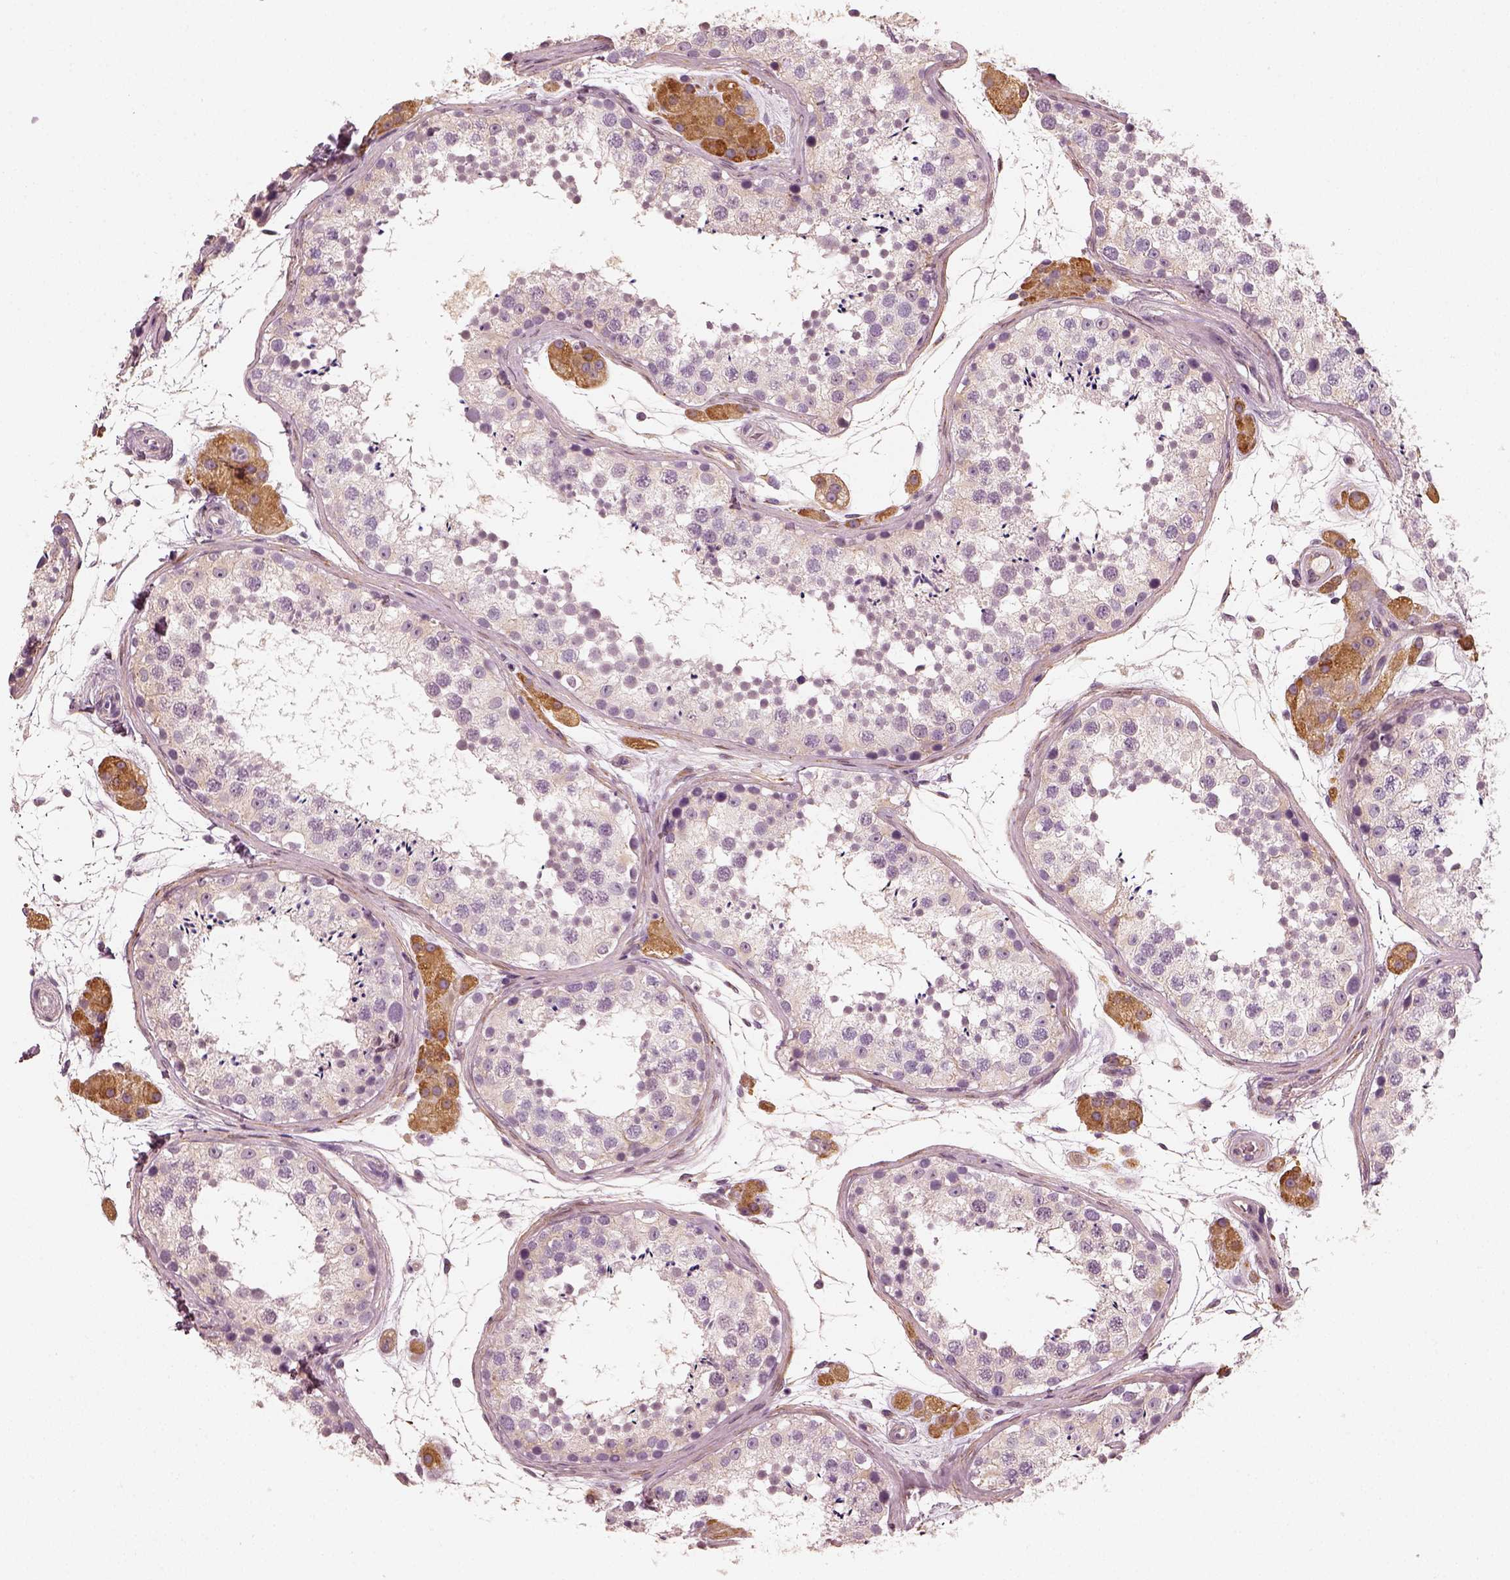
{"staining": {"intensity": "negative", "quantity": "none", "location": "none"}, "tissue": "testis", "cell_type": "Cells in seminiferous ducts", "image_type": "normal", "snomed": [{"axis": "morphology", "description": "Normal tissue, NOS"}, {"axis": "topography", "description": "Testis"}], "caption": "Immunohistochemical staining of normal human testis reveals no significant positivity in cells in seminiferous ducts.", "gene": "RS1", "patient": {"sex": "male", "age": 41}}